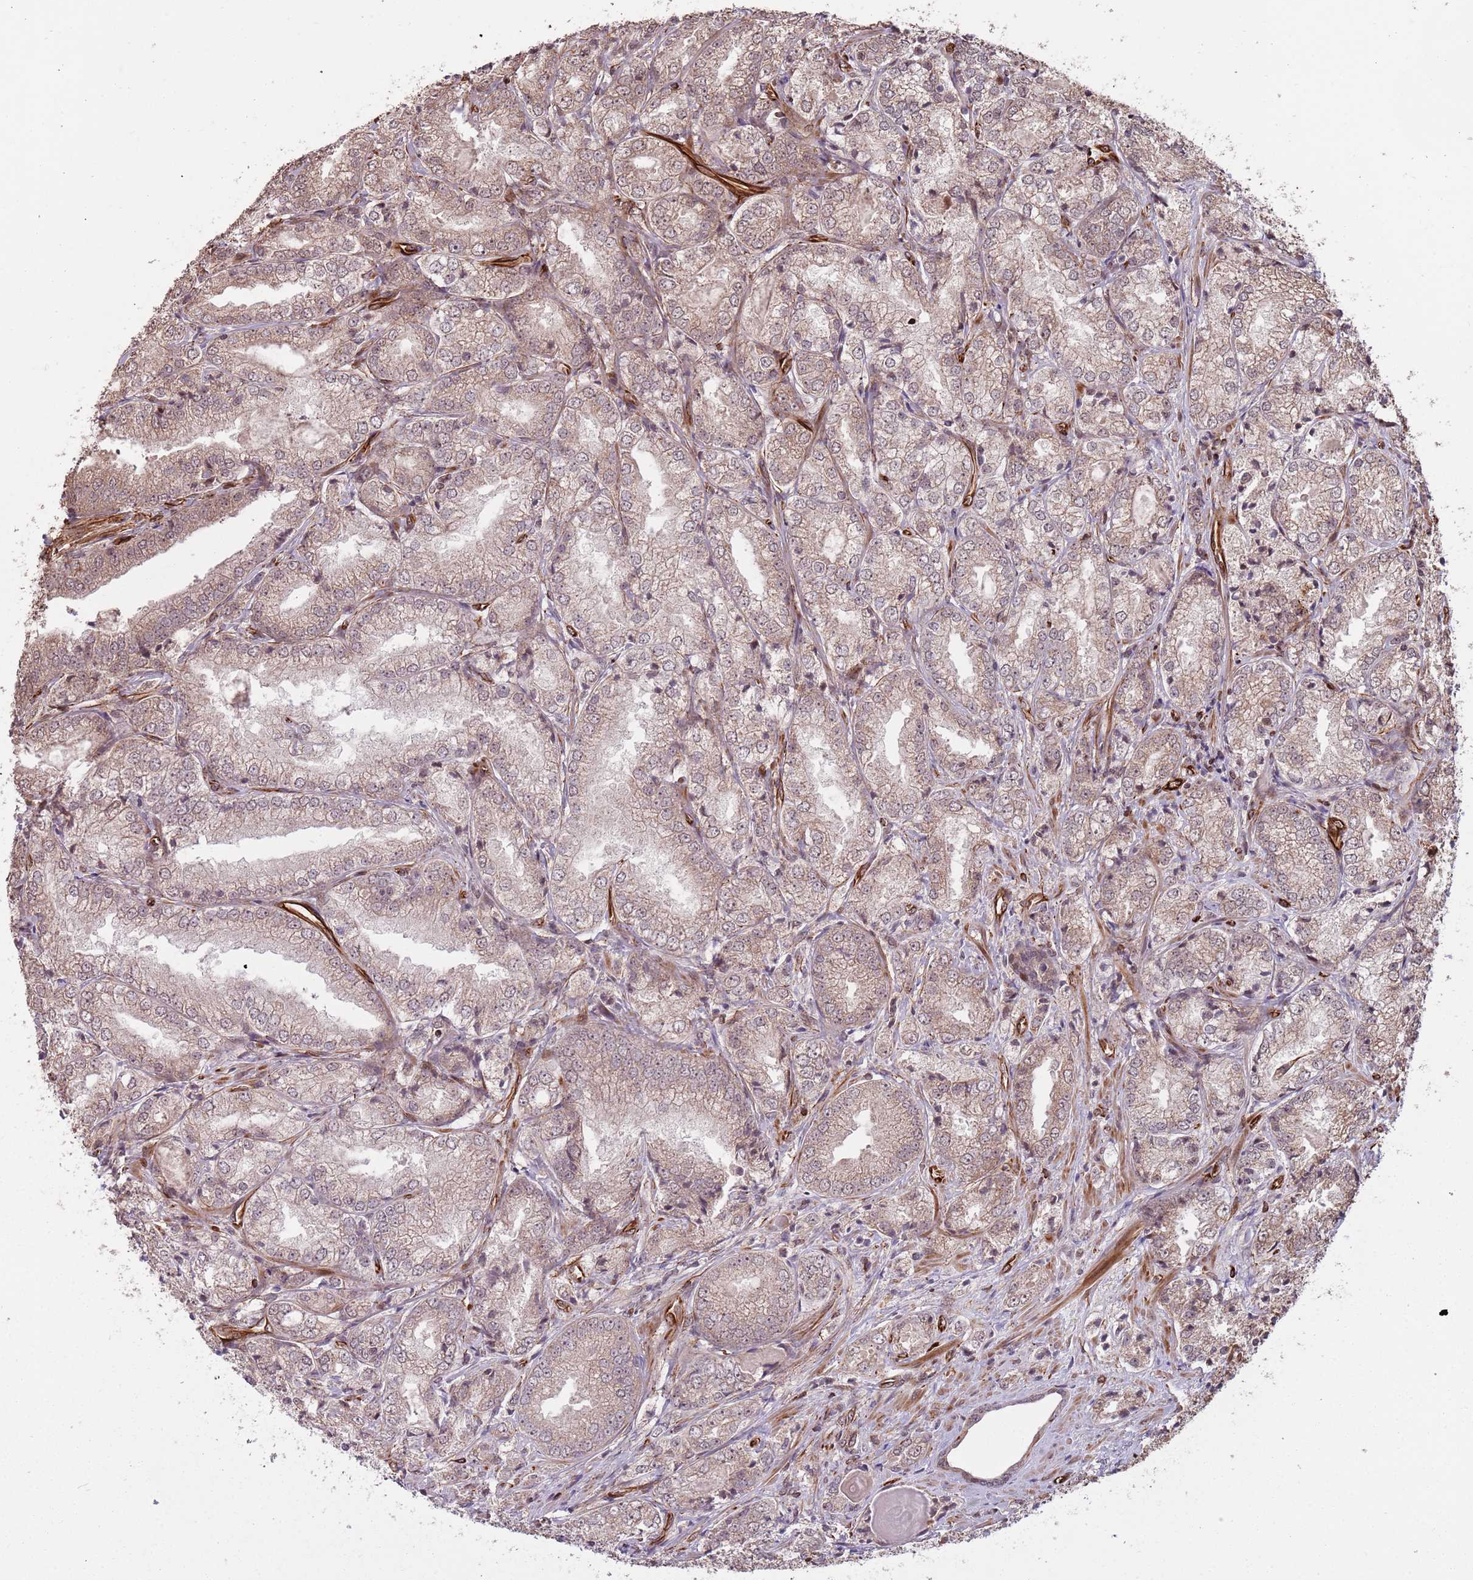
{"staining": {"intensity": "weak", "quantity": "25%-75%", "location": "cytoplasmic/membranous"}, "tissue": "prostate cancer", "cell_type": "Tumor cells", "image_type": "cancer", "snomed": [{"axis": "morphology", "description": "Adenocarcinoma, High grade"}, {"axis": "topography", "description": "Prostate"}], "caption": "An immunohistochemistry (IHC) micrograph of tumor tissue is shown. Protein staining in brown labels weak cytoplasmic/membranous positivity in adenocarcinoma (high-grade) (prostate) within tumor cells.", "gene": "ADAMTS3", "patient": {"sex": "male", "age": 63}}